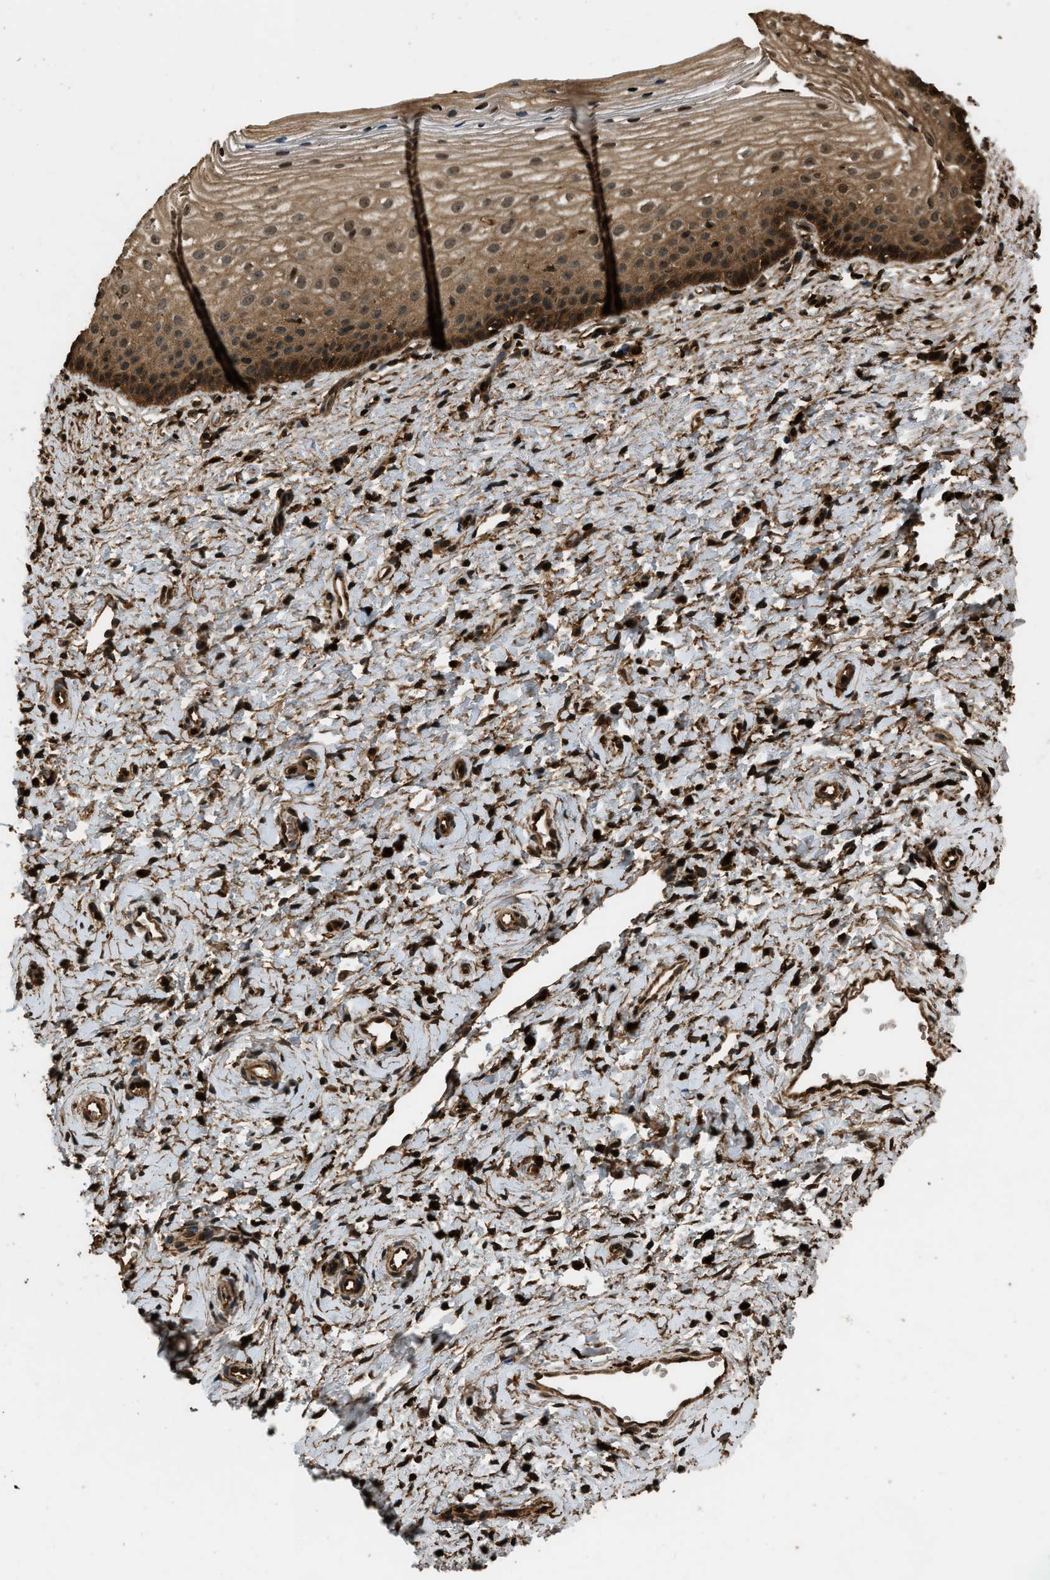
{"staining": {"intensity": "moderate", "quantity": ">75%", "location": "cytoplasmic/membranous"}, "tissue": "cervix", "cell_type": "Glandular cells", "image_type": "normal", "snomed": [{"axis": "morphology", "description": "Normal tissue, NOS"}, {"axis": "topography", "description": "Cervix"}], "caption": "Moderate cytoplasmic/membranous protein expression is appreciated in about >75% of glandular cells in cervix.", "gene": "RAP2A", "patient": {"sex": "female", "age": 72}}